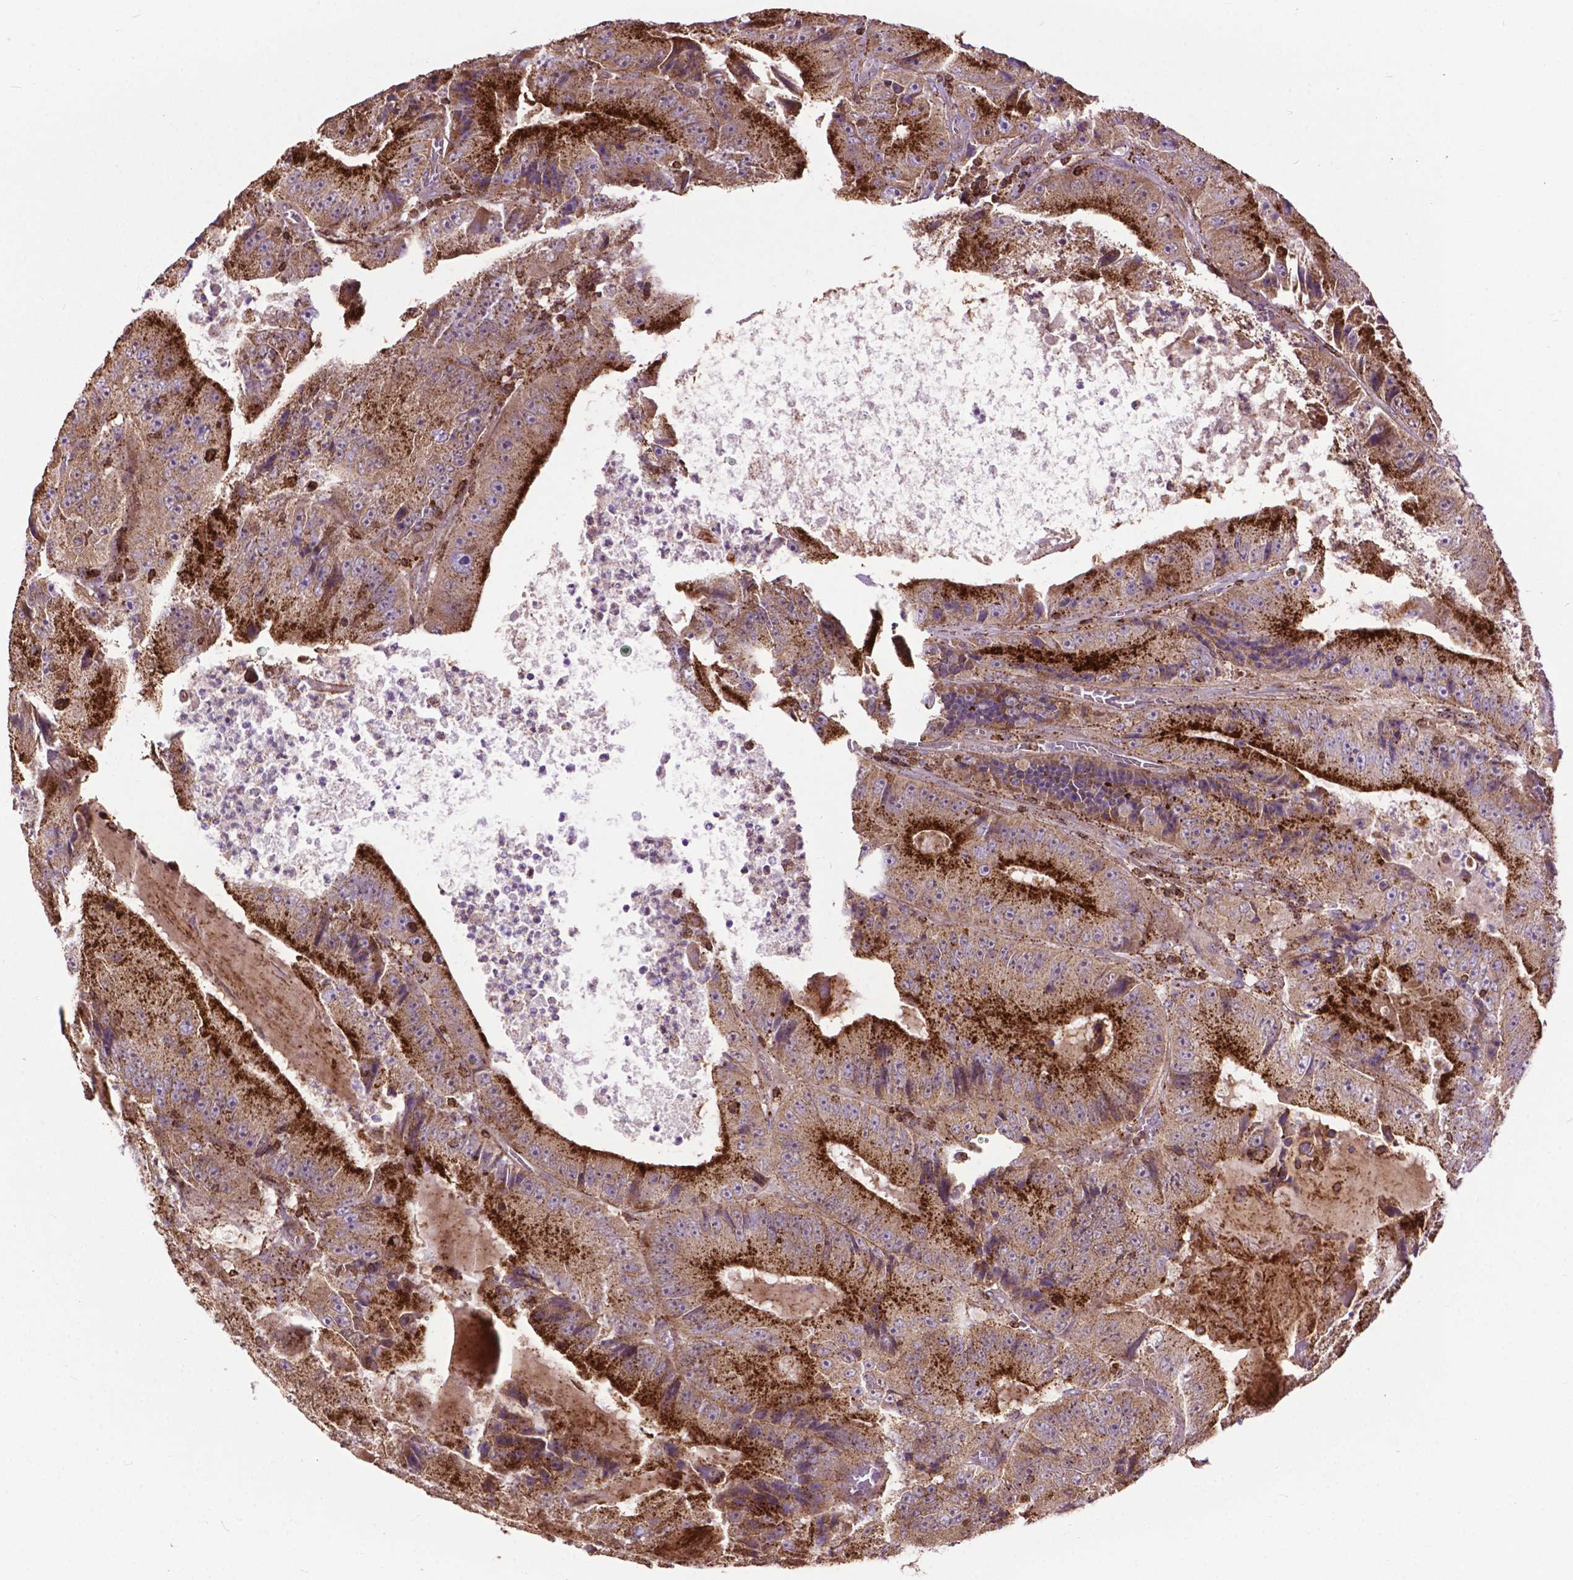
{"staining": {"intensity": "strong", "quantity": ">75%", "location": "cytoplasmic/membranous"}, "tissue": "colorectal cancer", "cell_type": "Tumor cells", "image_type": "cancer", "snomed": [{"axis": "morphology", "description": "Adenocarcinoma, NOS"}, {"axis": "topography", "description": "Colon"}], "caption": "Protein staining of colorectal cancer tissue demonstrates strong cytoplasmic/membranous positivity in approximately >75% of tumor cells.", "gene": "CHMP4A", "patient": {"sex": "female", "age": 86}}